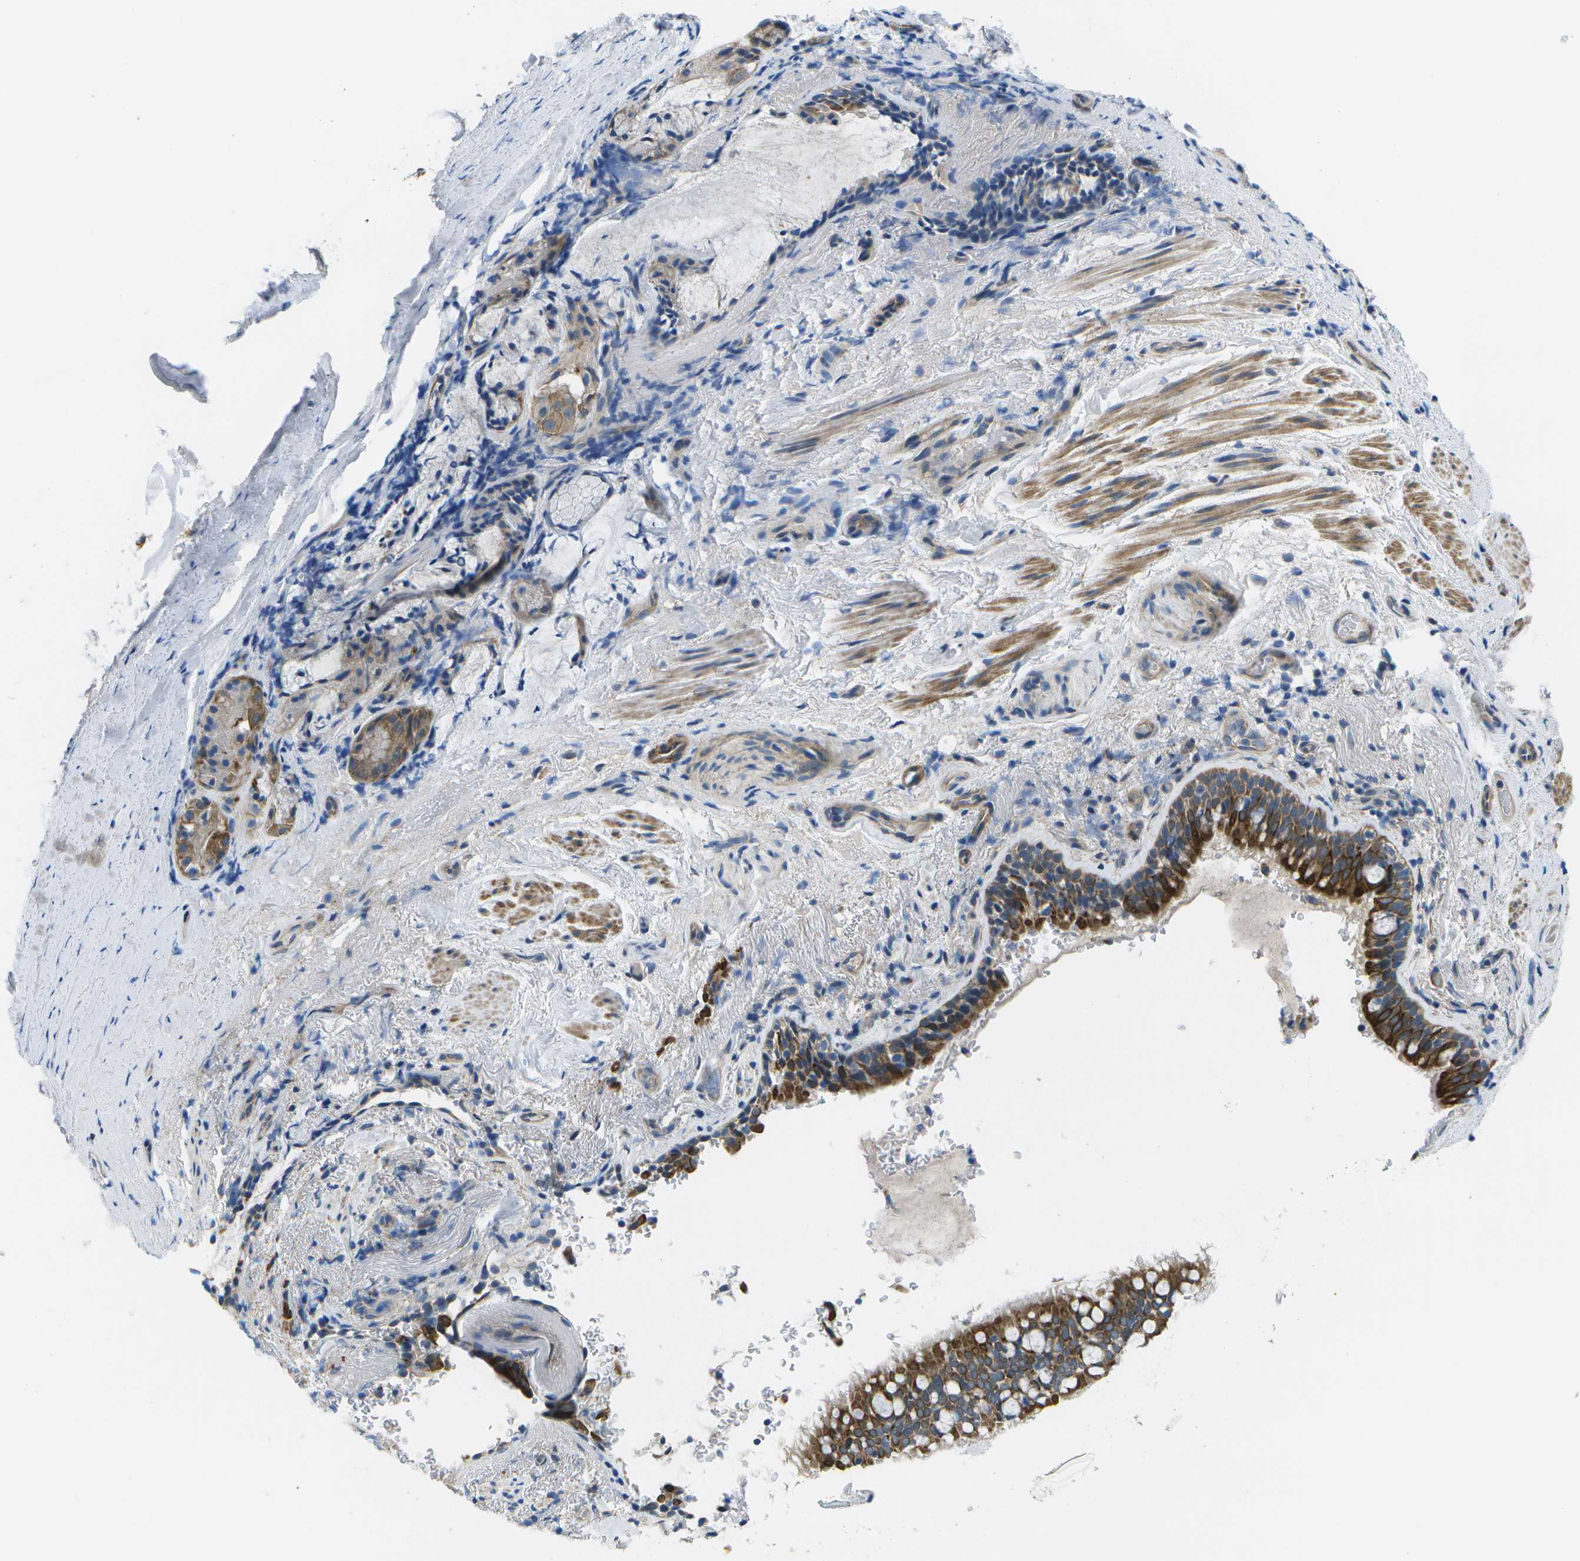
{"staining": {"intensity": "strong", "quantity": ">75%", "location": "cytoplasmic/membranous"}, "tissue": "bronchus", "cell_type": "Respiratory epithelial cells", "image_type": "normal", "snomed": [{"axis": "morphology", "description": "Normal tissue, NOS"}, {"axis": "morphology", "description": "Inflammation, NOS"}, {"axis": "topography", "description": "Cartilage tissue"}, {"axis": "topography", "description": "Bronchus"}], "caption": "The image shows a brown stain indicating the presence of a protein in the cytoplasmic/membranous of respiratory epithelial cells in bronchus. The protein is stained brown, and the nuclei are stained in blue (DAB (3,3'-diaminobenzidine) IHC with brightfield microscopy, high magnification).", "gene": "P3H1", "patient": {"sex": "male", "age": 77}}